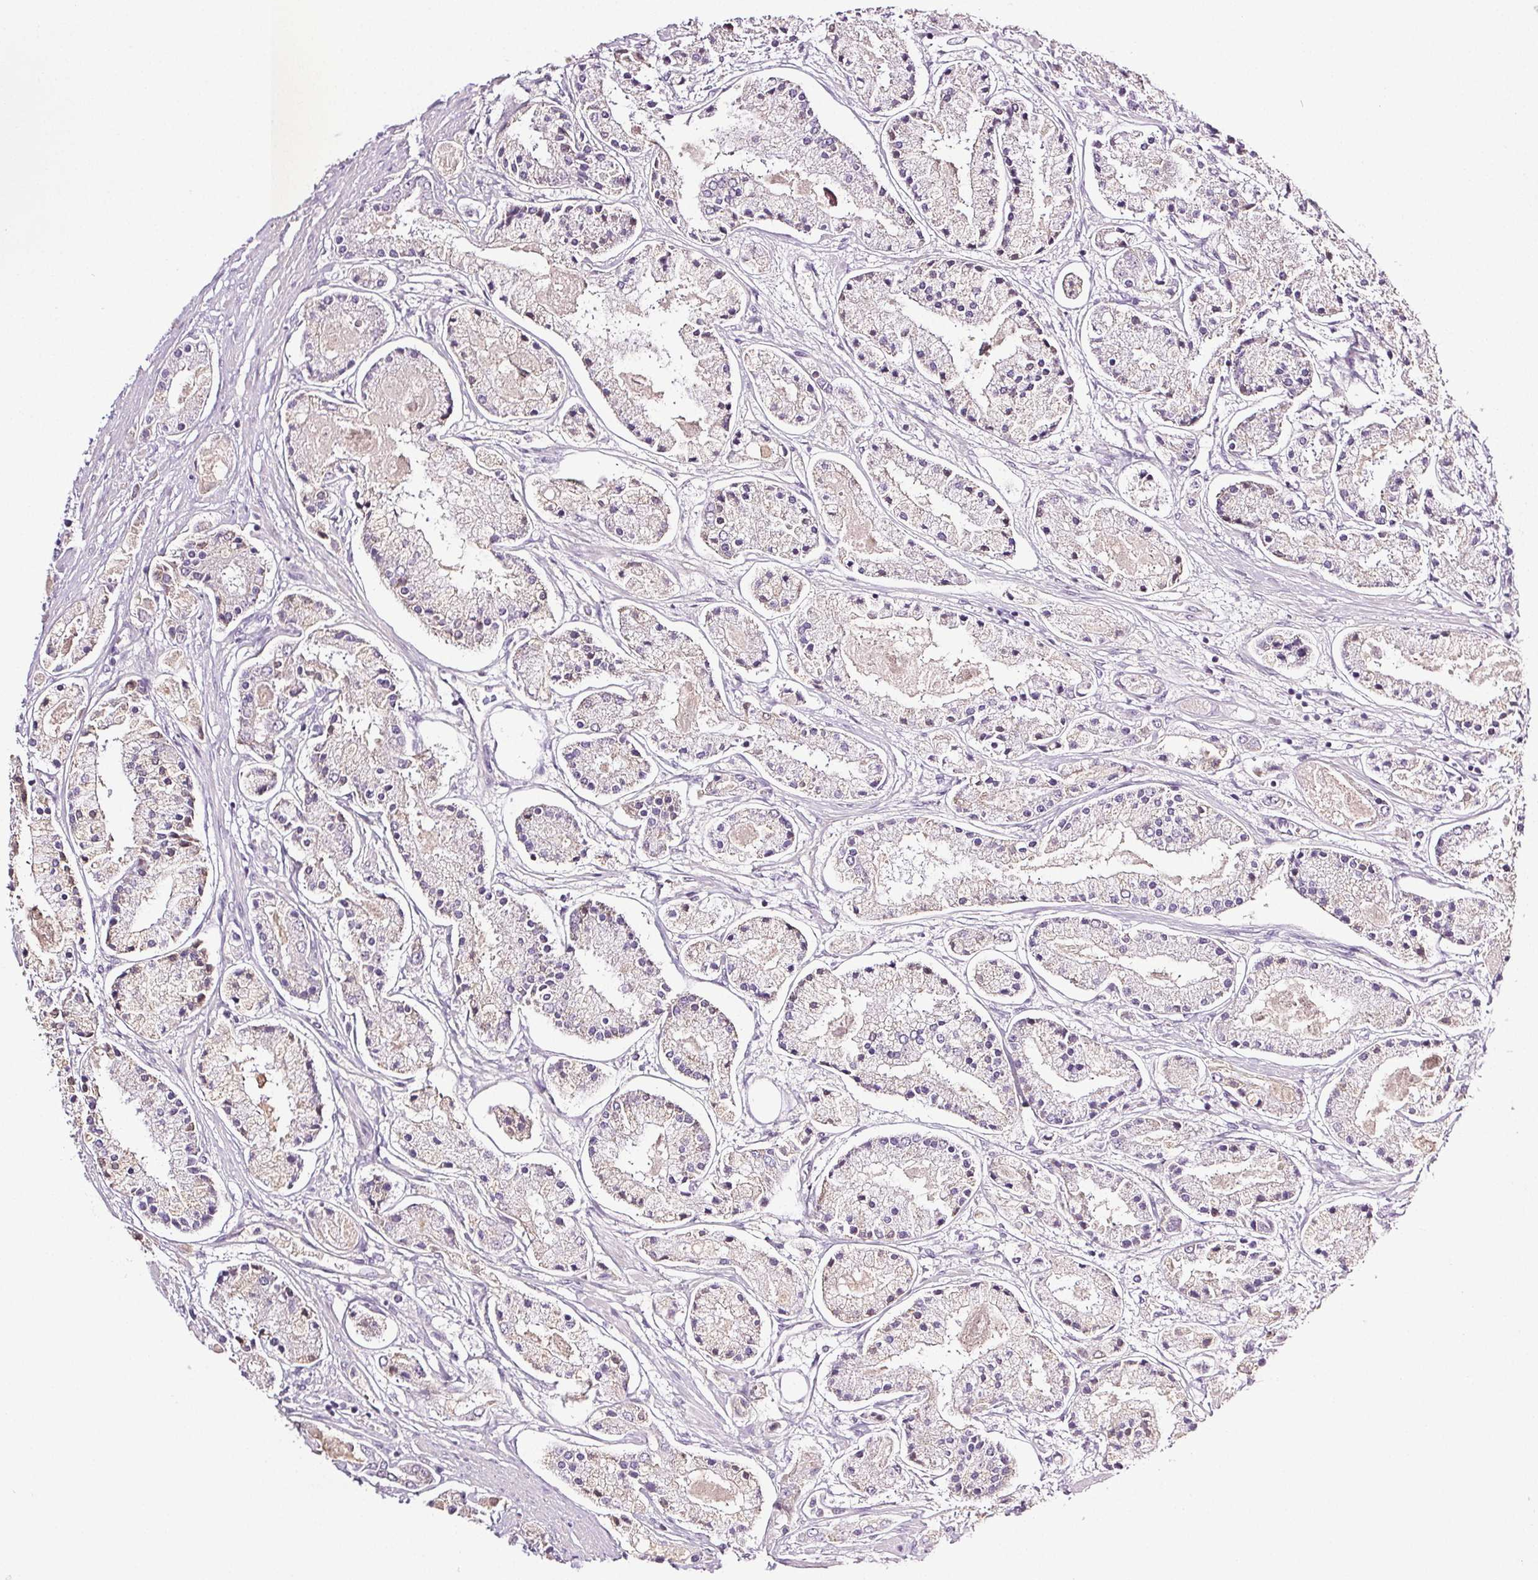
{"staining": {"intensity": "negative", "quantity": "none", "location": "none"}, "tissue": "prostate cancer", "cell_type": "Tumor cells", "image_type": "cancer", "snomed": [{"axis": "morphology", "description": "Adenocarcinoma, High grade"}, {"axis": "topography", "description": "Prostate"}], "caption": "This is a histopathology image of immunohistochemistry (IHC) staining of prostate adenocarcinoma (high-grade), which shows no expression in tumor cells.", "gene": "COL7A1", "patient": {"sex": "male", "age": 67}}